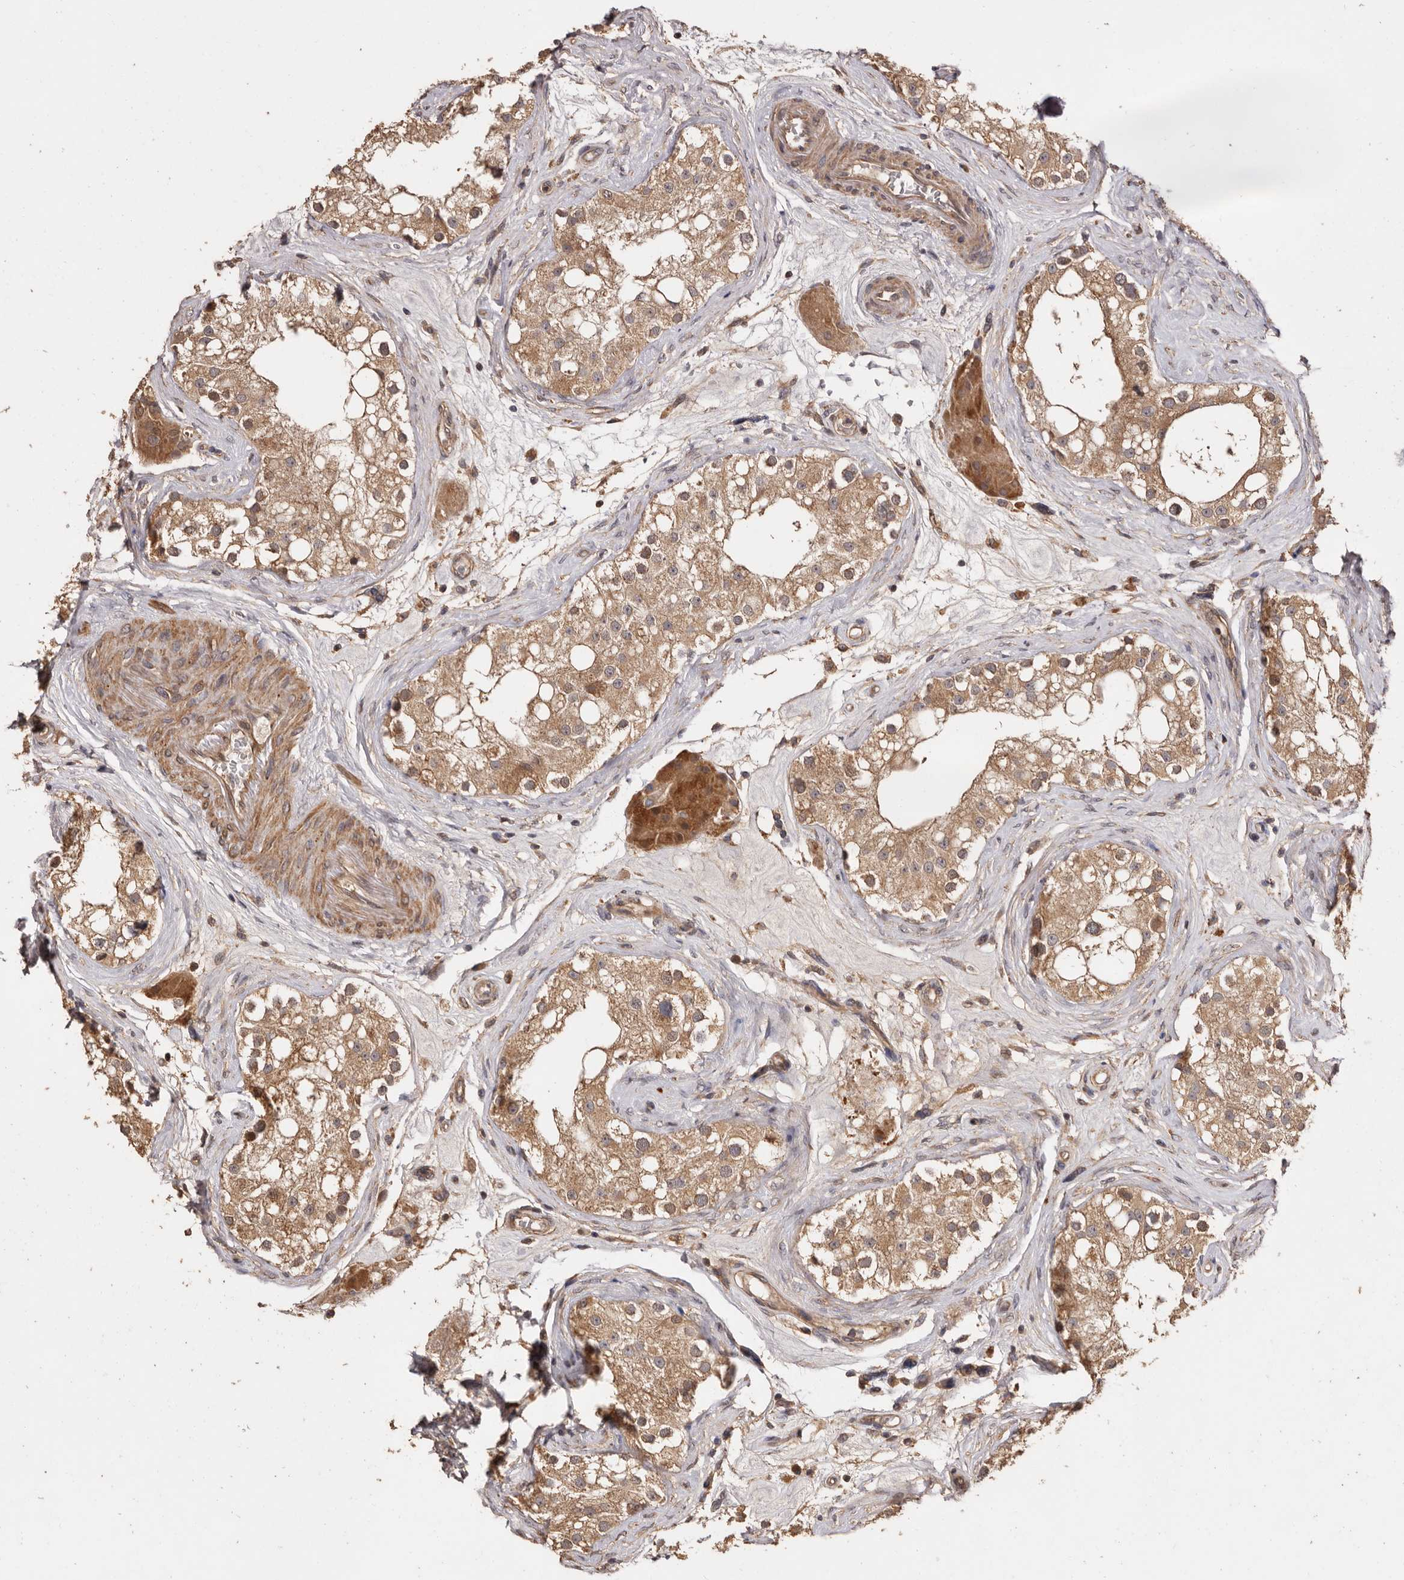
{"staining": {"intensity": "moderate", "quantity": ">75%", "location": "cytoplasmic/membranous"}, "tissue": "testis", "cell_type": "Cells in seminiferous ducts", "image_type": "normal", "snomed": [{"axis": "morphology", "description": "Normal tissue, NOS"}, {"axis": "topography", "description": "Testis"}], "caption": "Cells in seminiferous ducts display medium levels of moderate cytoplasmic/membranous expression in approximately >75% of cells in benign human testis.", "gene": "COQ8B", "patient": {"sex": "male", "age": 84}}